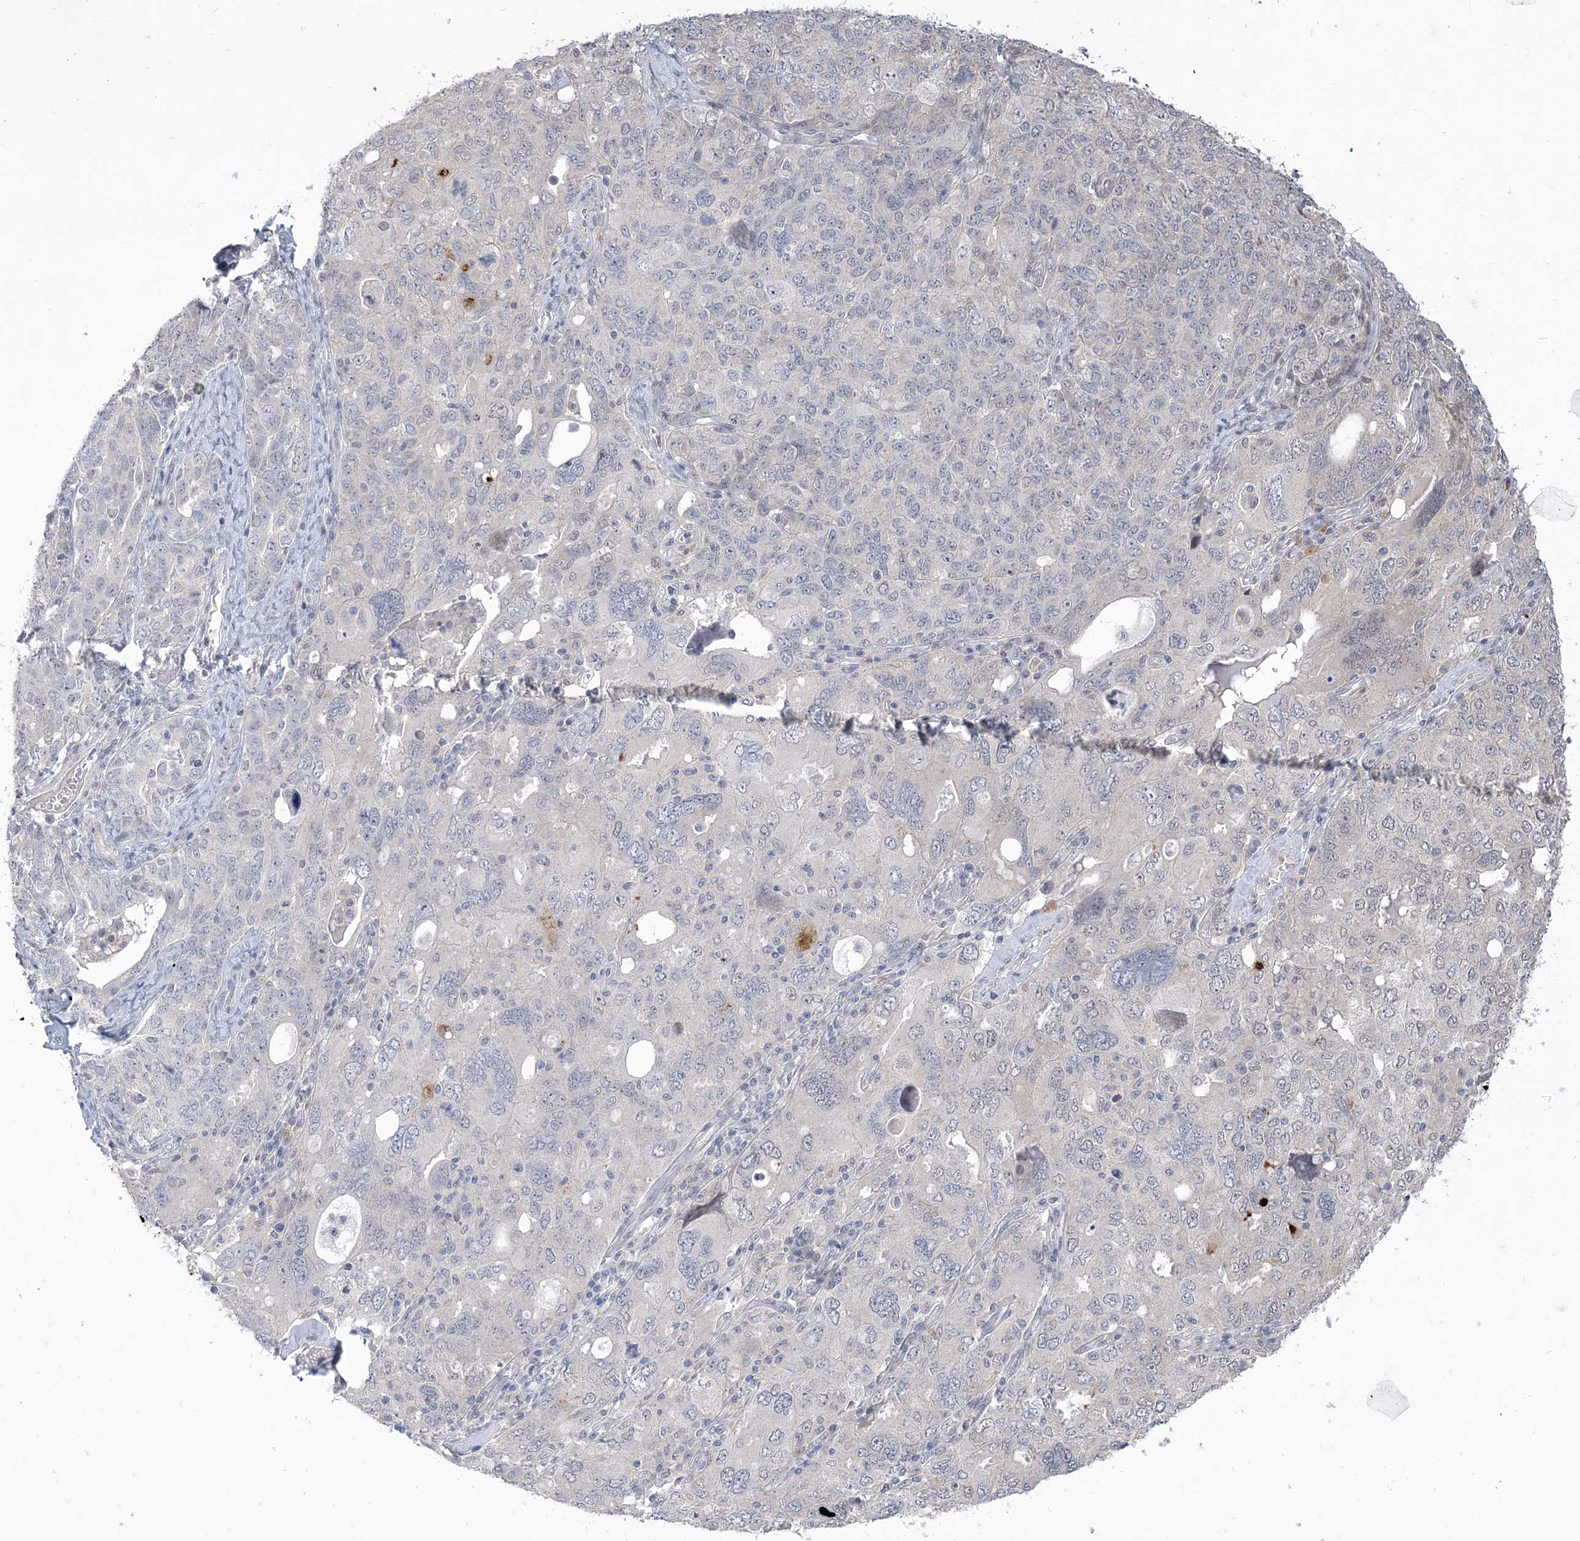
{"staining": {"intensity": "negative", "quantity": "none", "location": "none"}, "tissue": "ovarian cancer", "cell_type": "Tumor cells", "image_type": "cancer", "snomed": [{"axis": "morphology", "description": "Carcinoma, endometroid"}, {"axis": "topography", "description": "Ovary"}], "caption": "The histopathology image displays no staining of tumor cells in ovarian cancer.", "gene": "TSPEAR", "patient": {"sex": "female", "age": 62}}